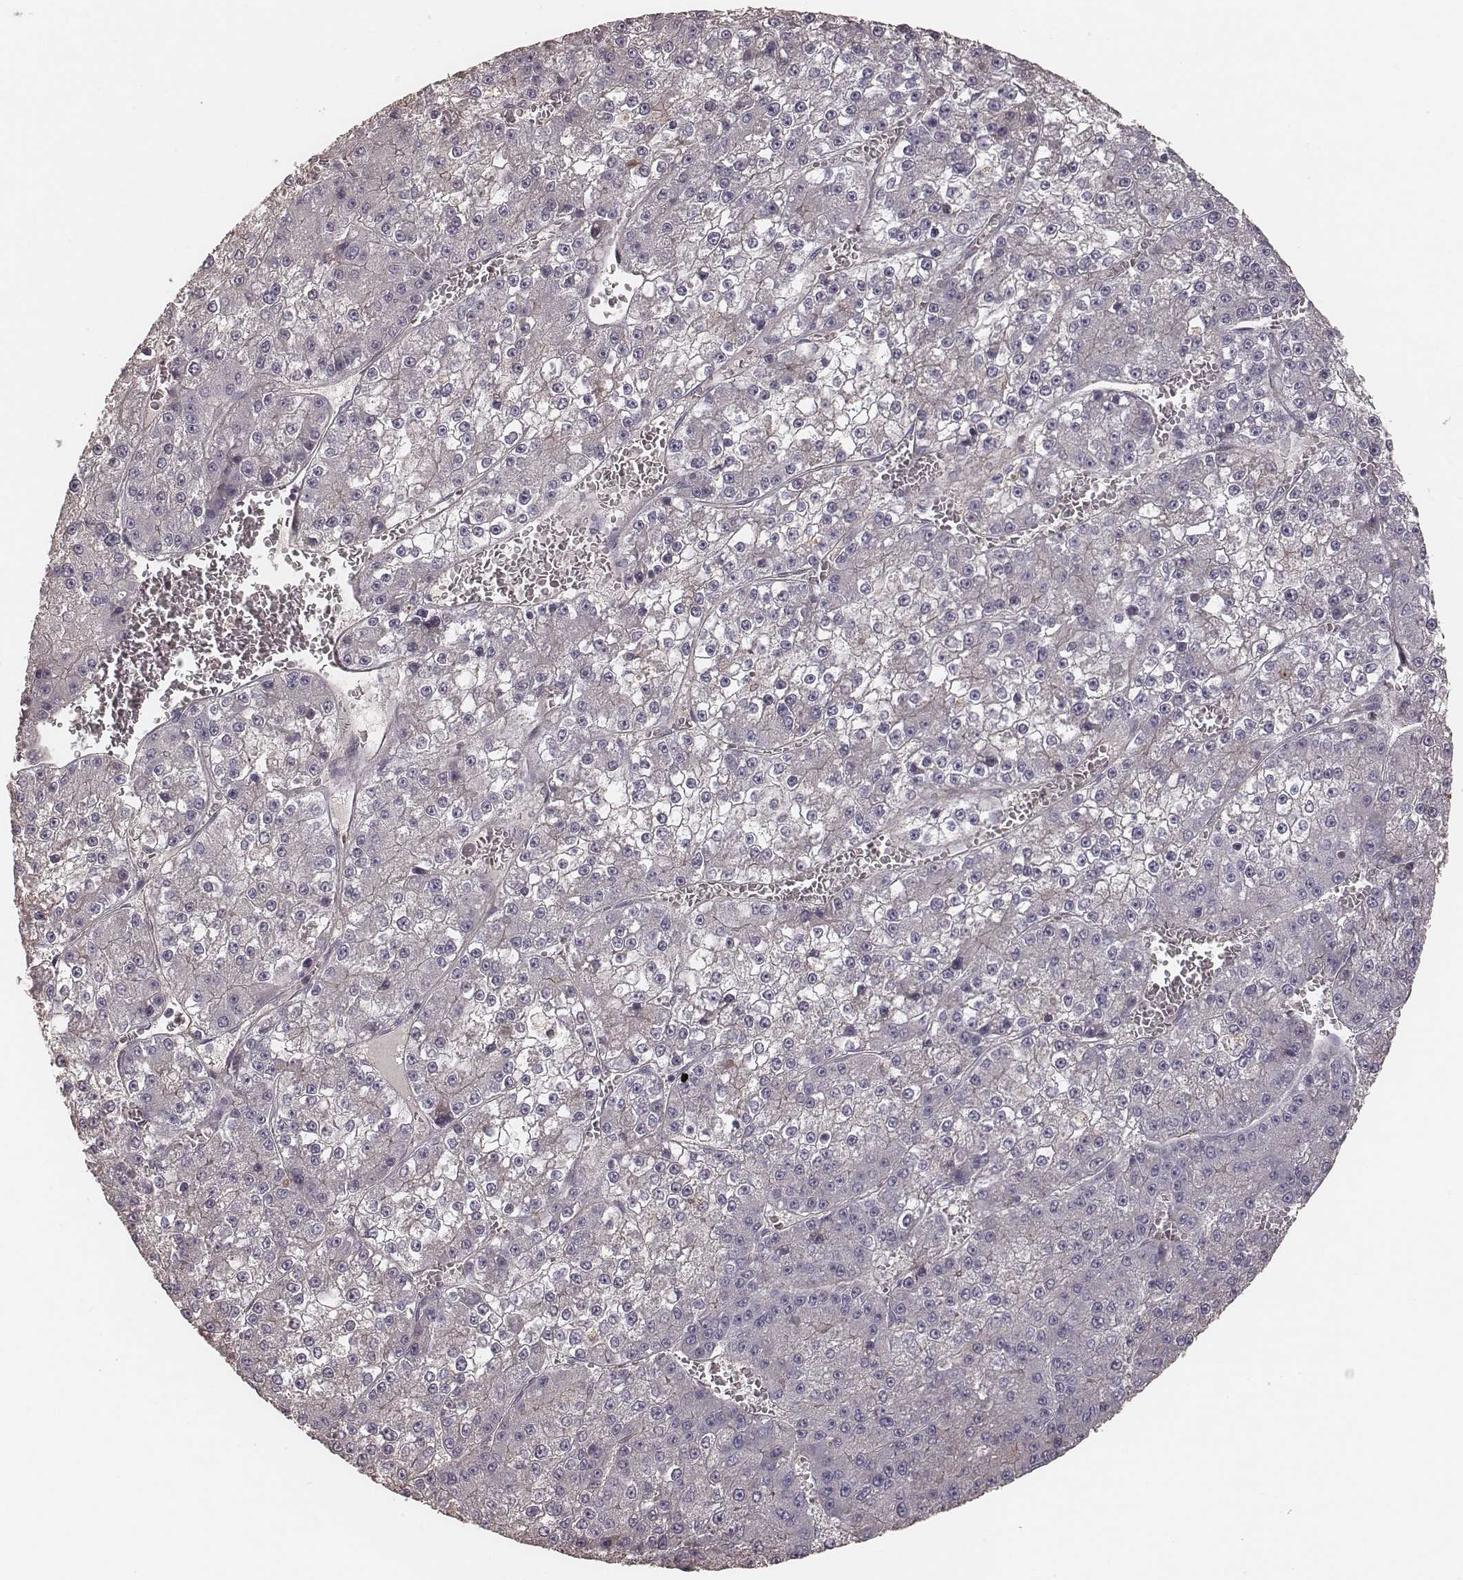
{"staining": {"intensity": "negative", "quantity": "none", "location": "none"}, "tissue": "liver cancer", "cell_type": "Tumor cells", "image_type": "cancer", "snomed": [{"axis": "morphology", "description": "Carcinoma, Hepatocellular, NOS"}, {"axis": "topography", "description": "Liver"}], "caption": "The micrograph displays no staining of tumor cells in liver cancer.", "gene": "OTOGL", "patient": {"sex": "female", "age": 73}}